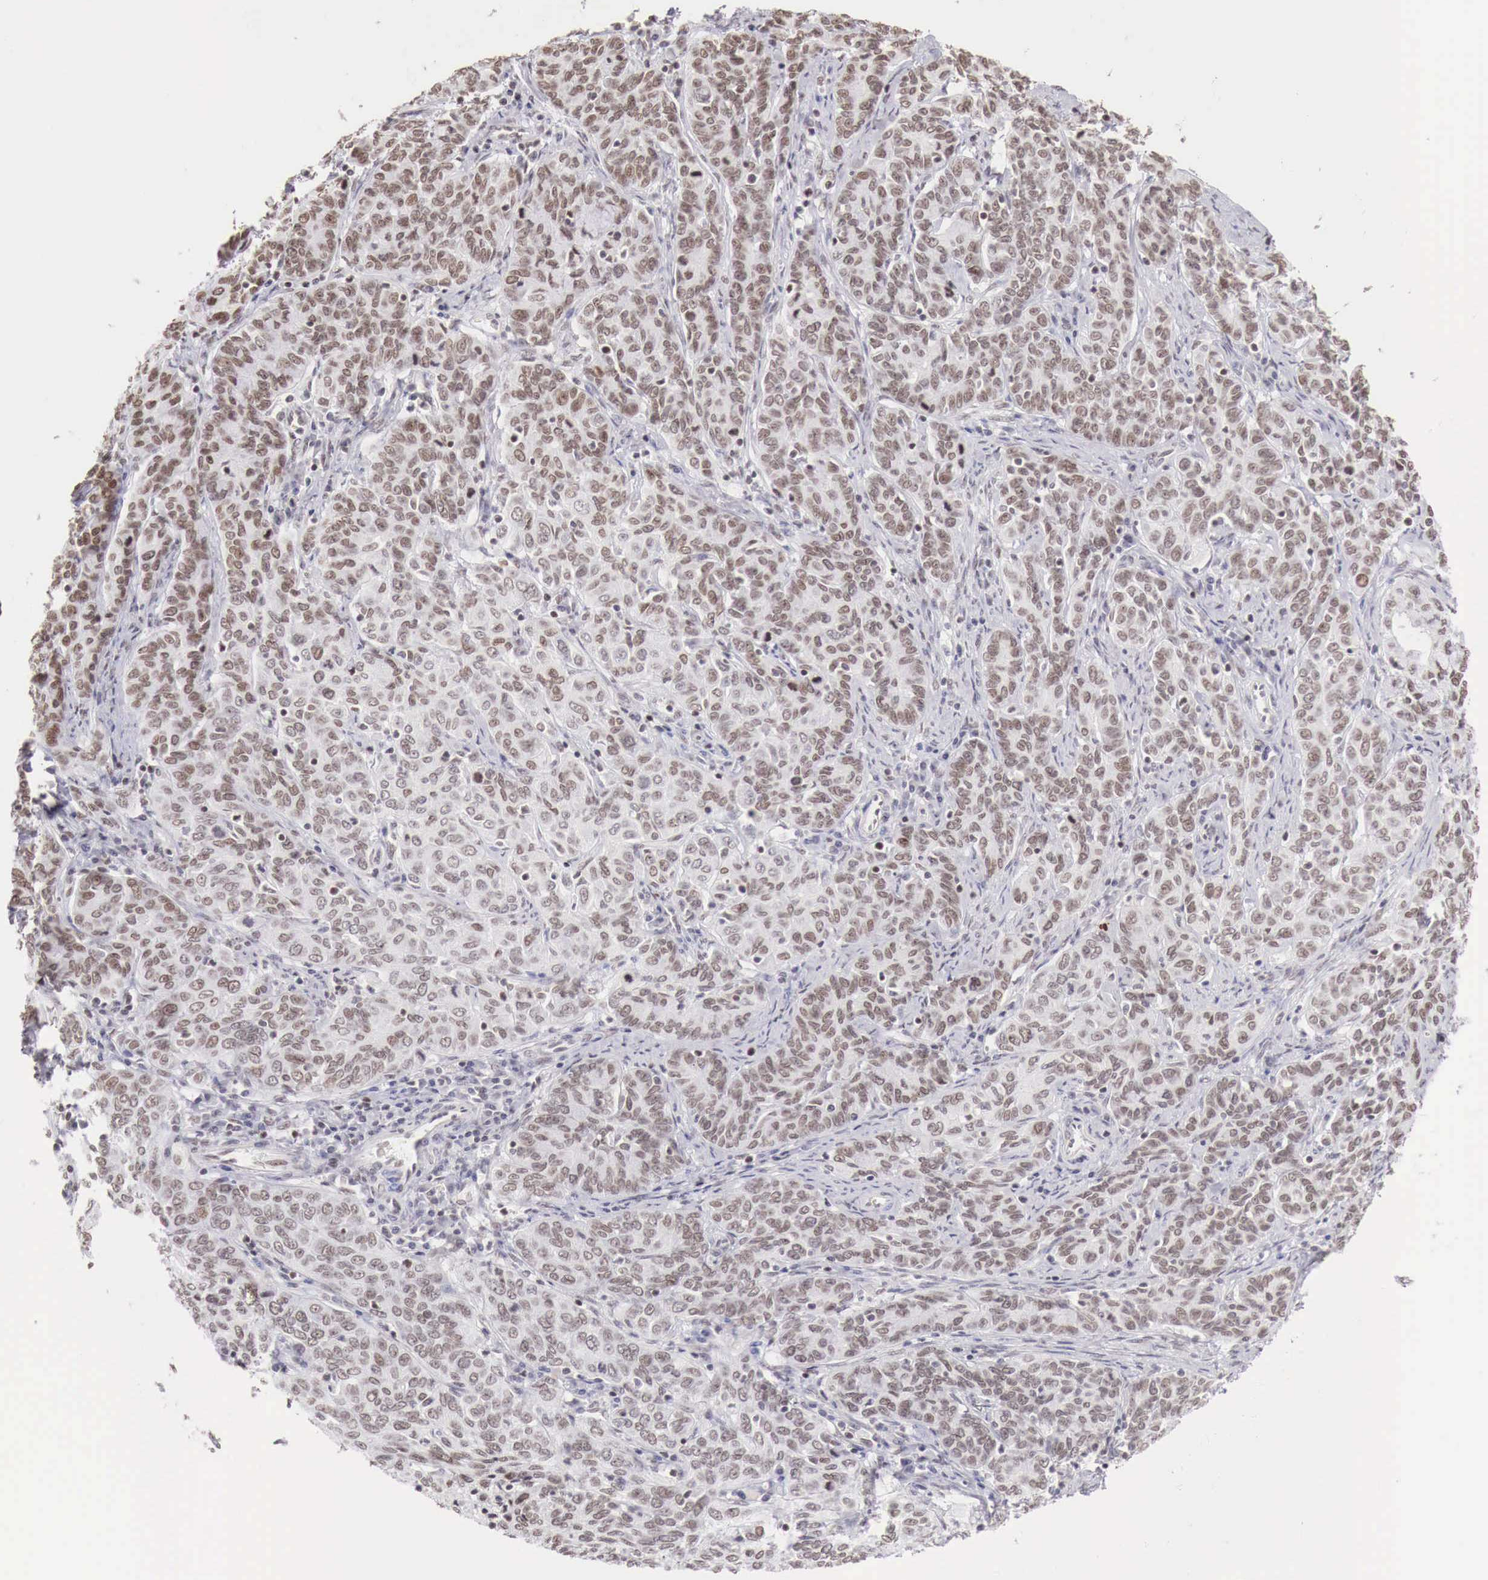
{"staining": {"intensity": "weak", "quantity": "25%-75%", "location": "nuclear"}, "tissue": "cervical cancer", "cell_type": "Tumor cells", "image_type": "cancer", "snomed": [{"axis": "morphology", "description": "Squamous cell carcinoma, NOS"}, {"axis": "topography", "description": "Cervix"}], "caption": "There is low levels of weak nuclear staining in tumor cells of squamous cell carcinoma (cervical), as demonstrated by immunohistochemical staining (brown color).", "gene": "PHF14", "patient": {"sex": "female", "age": 38}}